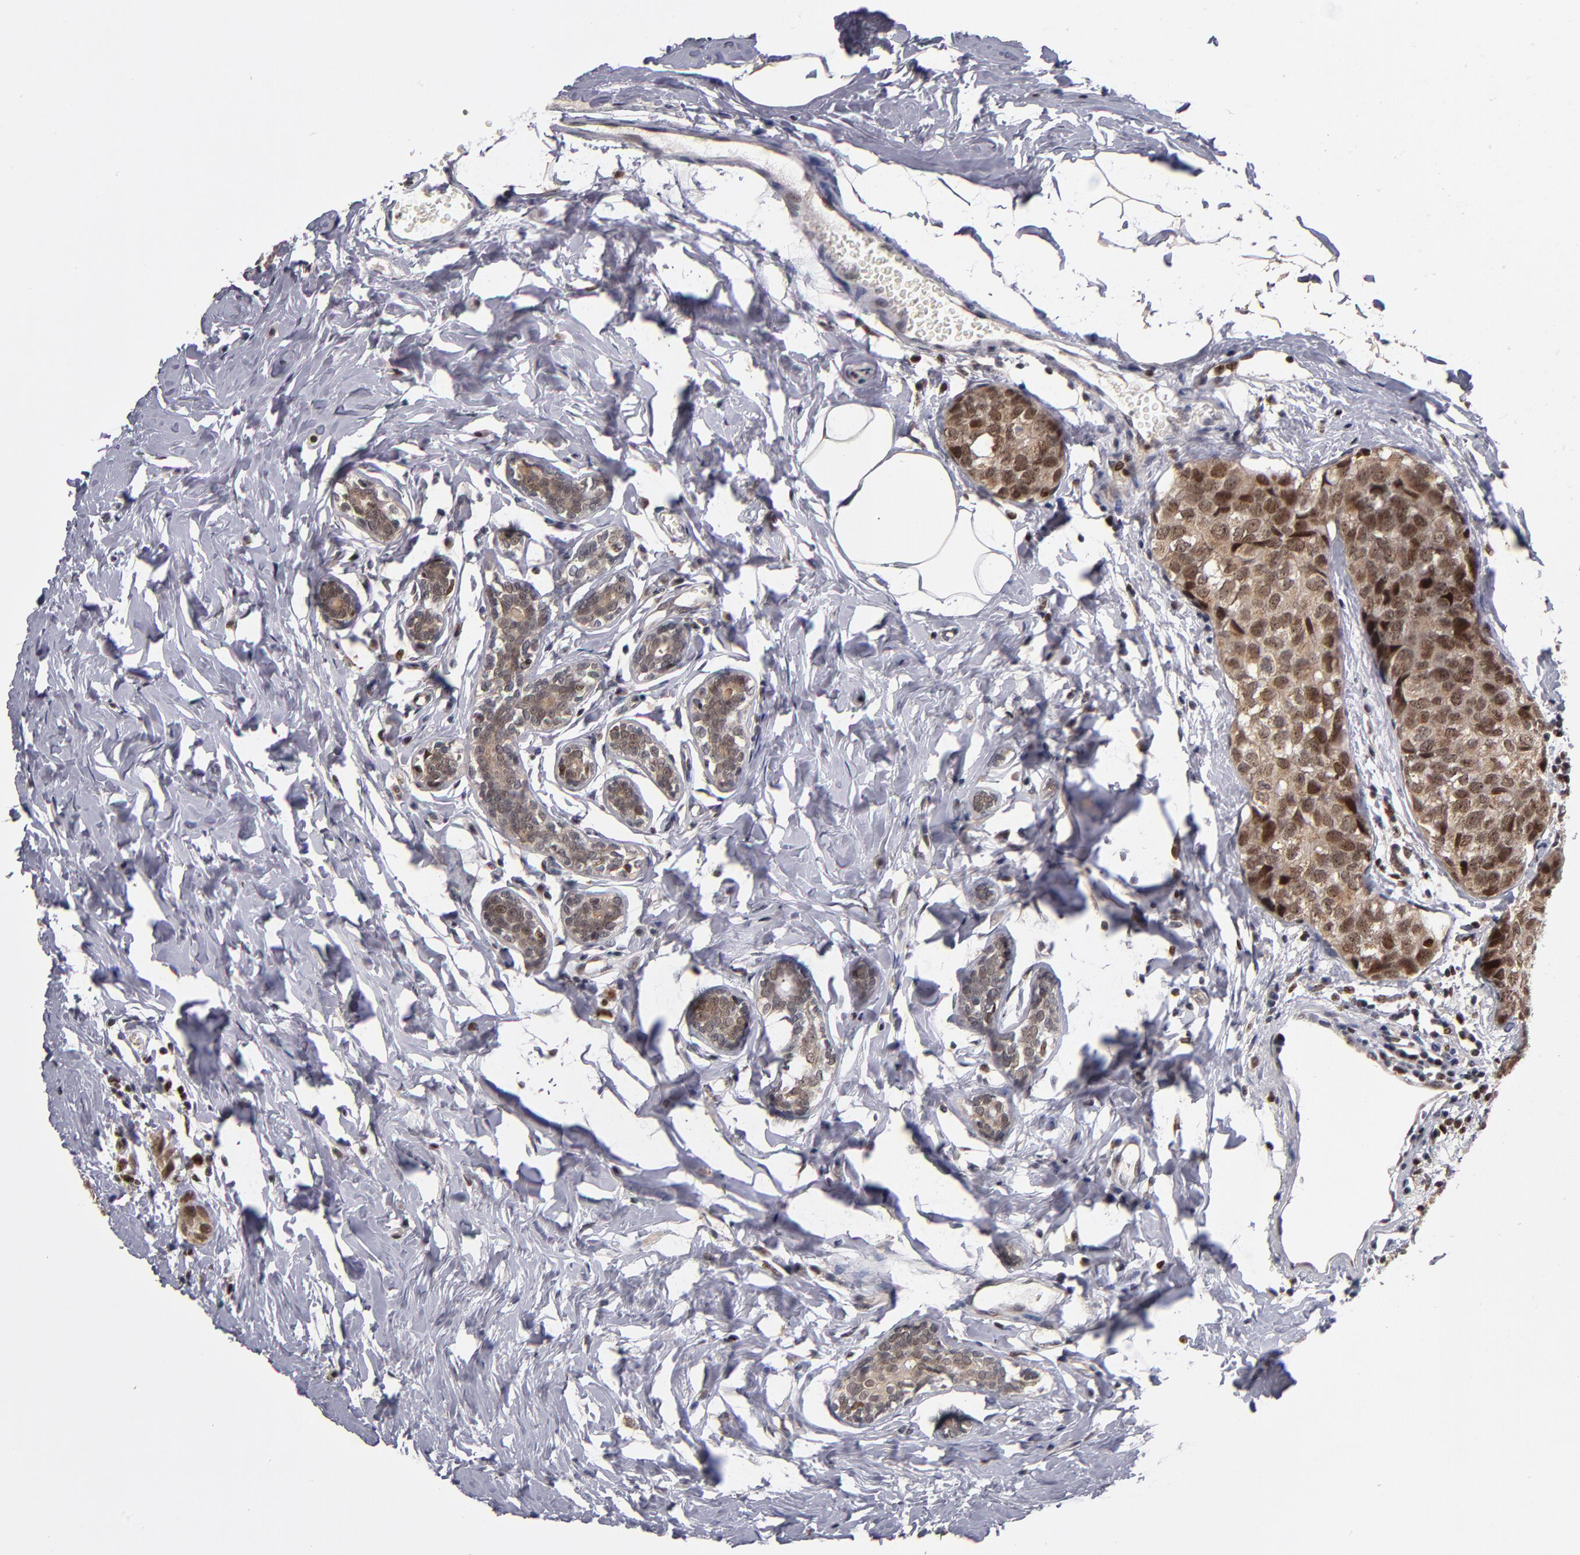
{"staining": {"intensity": "moderate", "quantity": ">75%", "location": "nuclear"}, "tissue": "breast cancer", "cell_type": "Tumor cells", "image_type": "cancer", "snomed": [{"axis": "morphology", "description": "Normal tissue, NOS"}, {"axis": "morphology", "description": "Duct carcinoma"}, {"axis": "topography", "description": "Breast"}], "caption": "Protein analysis of breast cancer (intraductal carcinoma) tissue demonstrates moderate nuclear positivity in about >75% of tumor cells.", "gene": "KDM6A", "patient": {"sex": "female", "age": 50}}